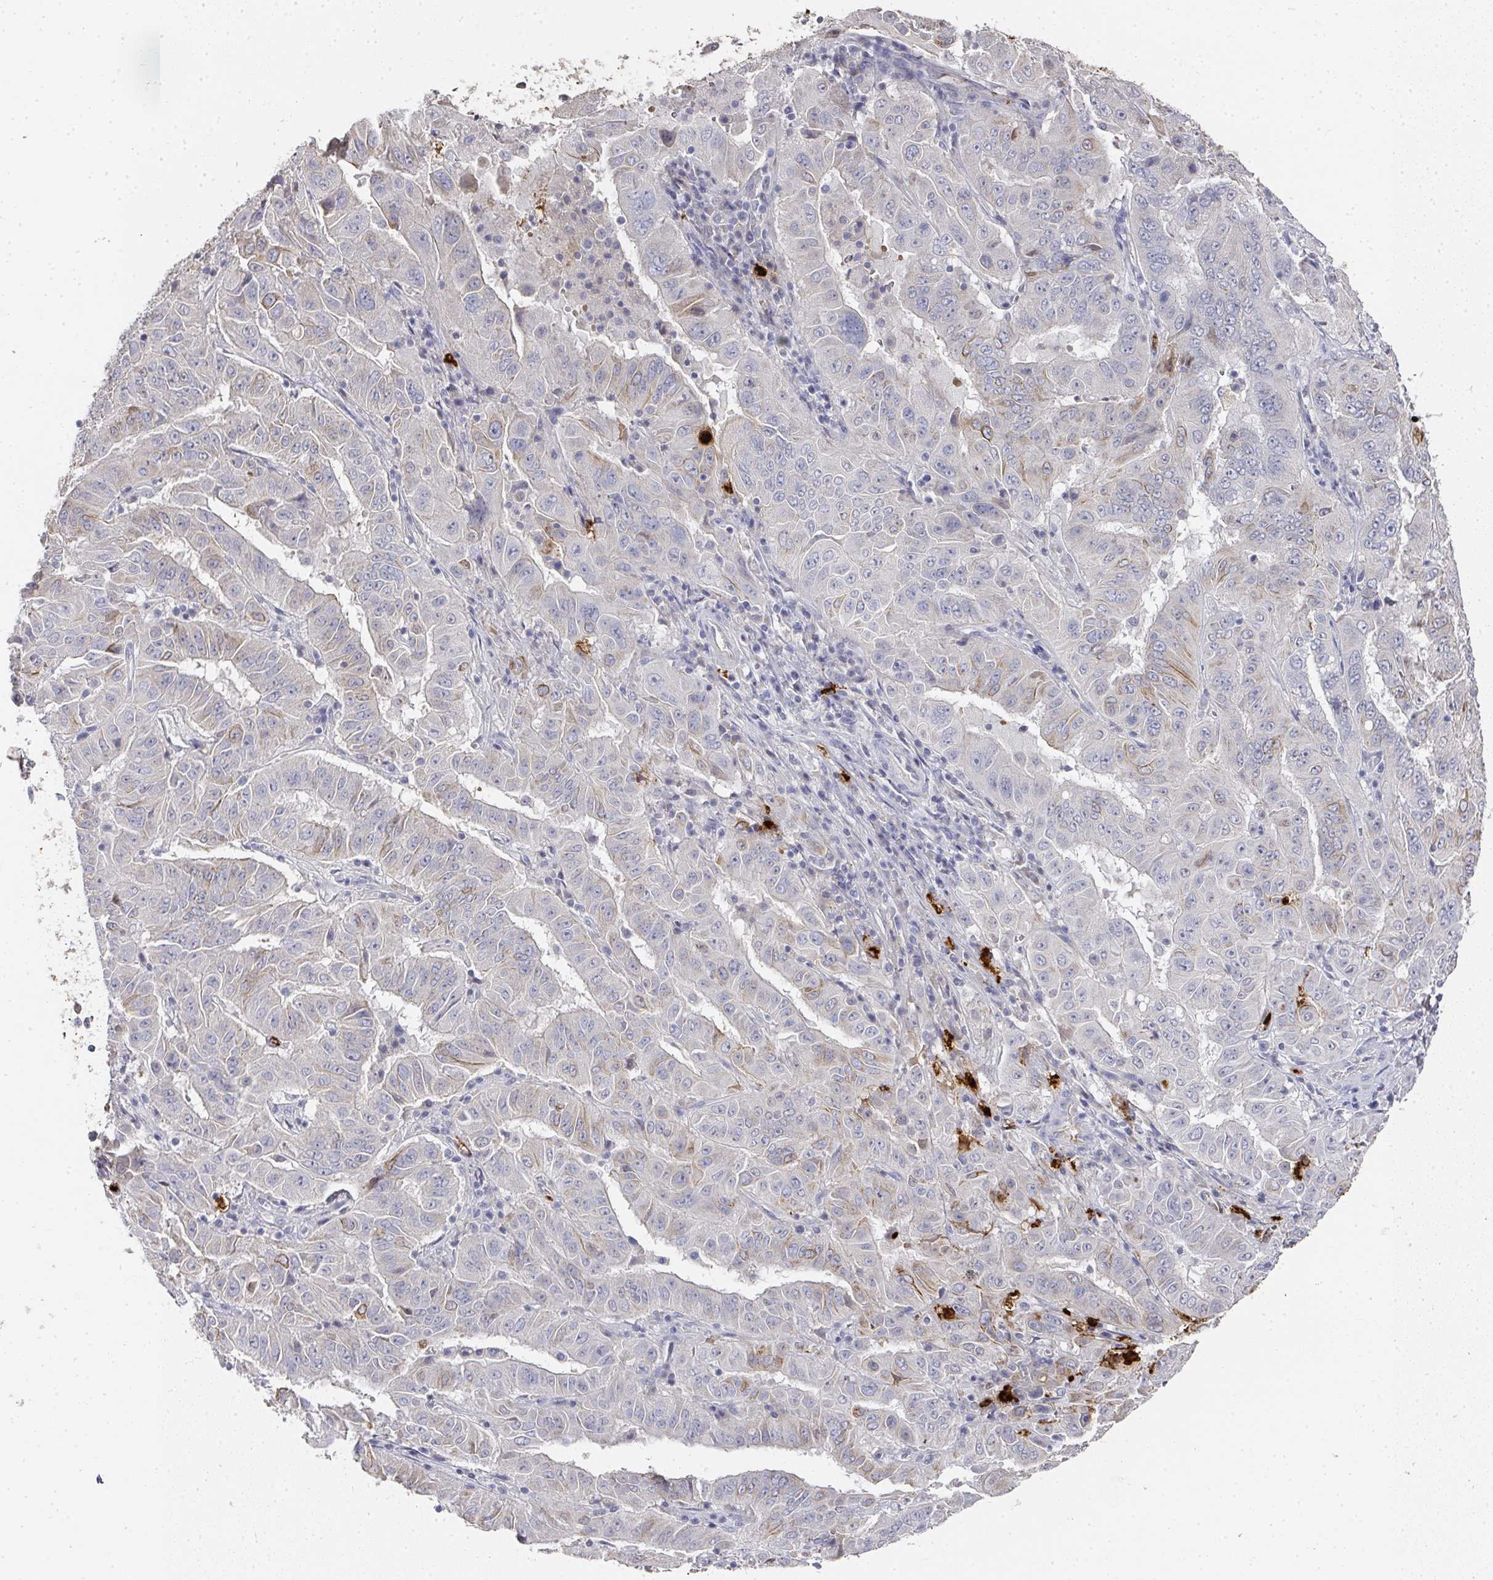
{"staining": {"intensity": "moderate", "quantity": "<25%", "location": "cytoplasmic/membranous"}, "tissue": "pancreatic cancer", "cell_type": "Tumor cells", "image_type": "cancer", "snomed": [{"axis": "morphology", "description": "Adenocarcinoma, NOS"}, {"axis": "topography", "description": "Pancreas"}], "caption": "Human pancreatic cancer (adenocarcinoma) stained with a brown dye displays moderate cytoplasmic/membranous positive staining in approximately <25% of tumor cells.", "gene": "CAMP", "patient": {"sex": "male", "age": 63}}